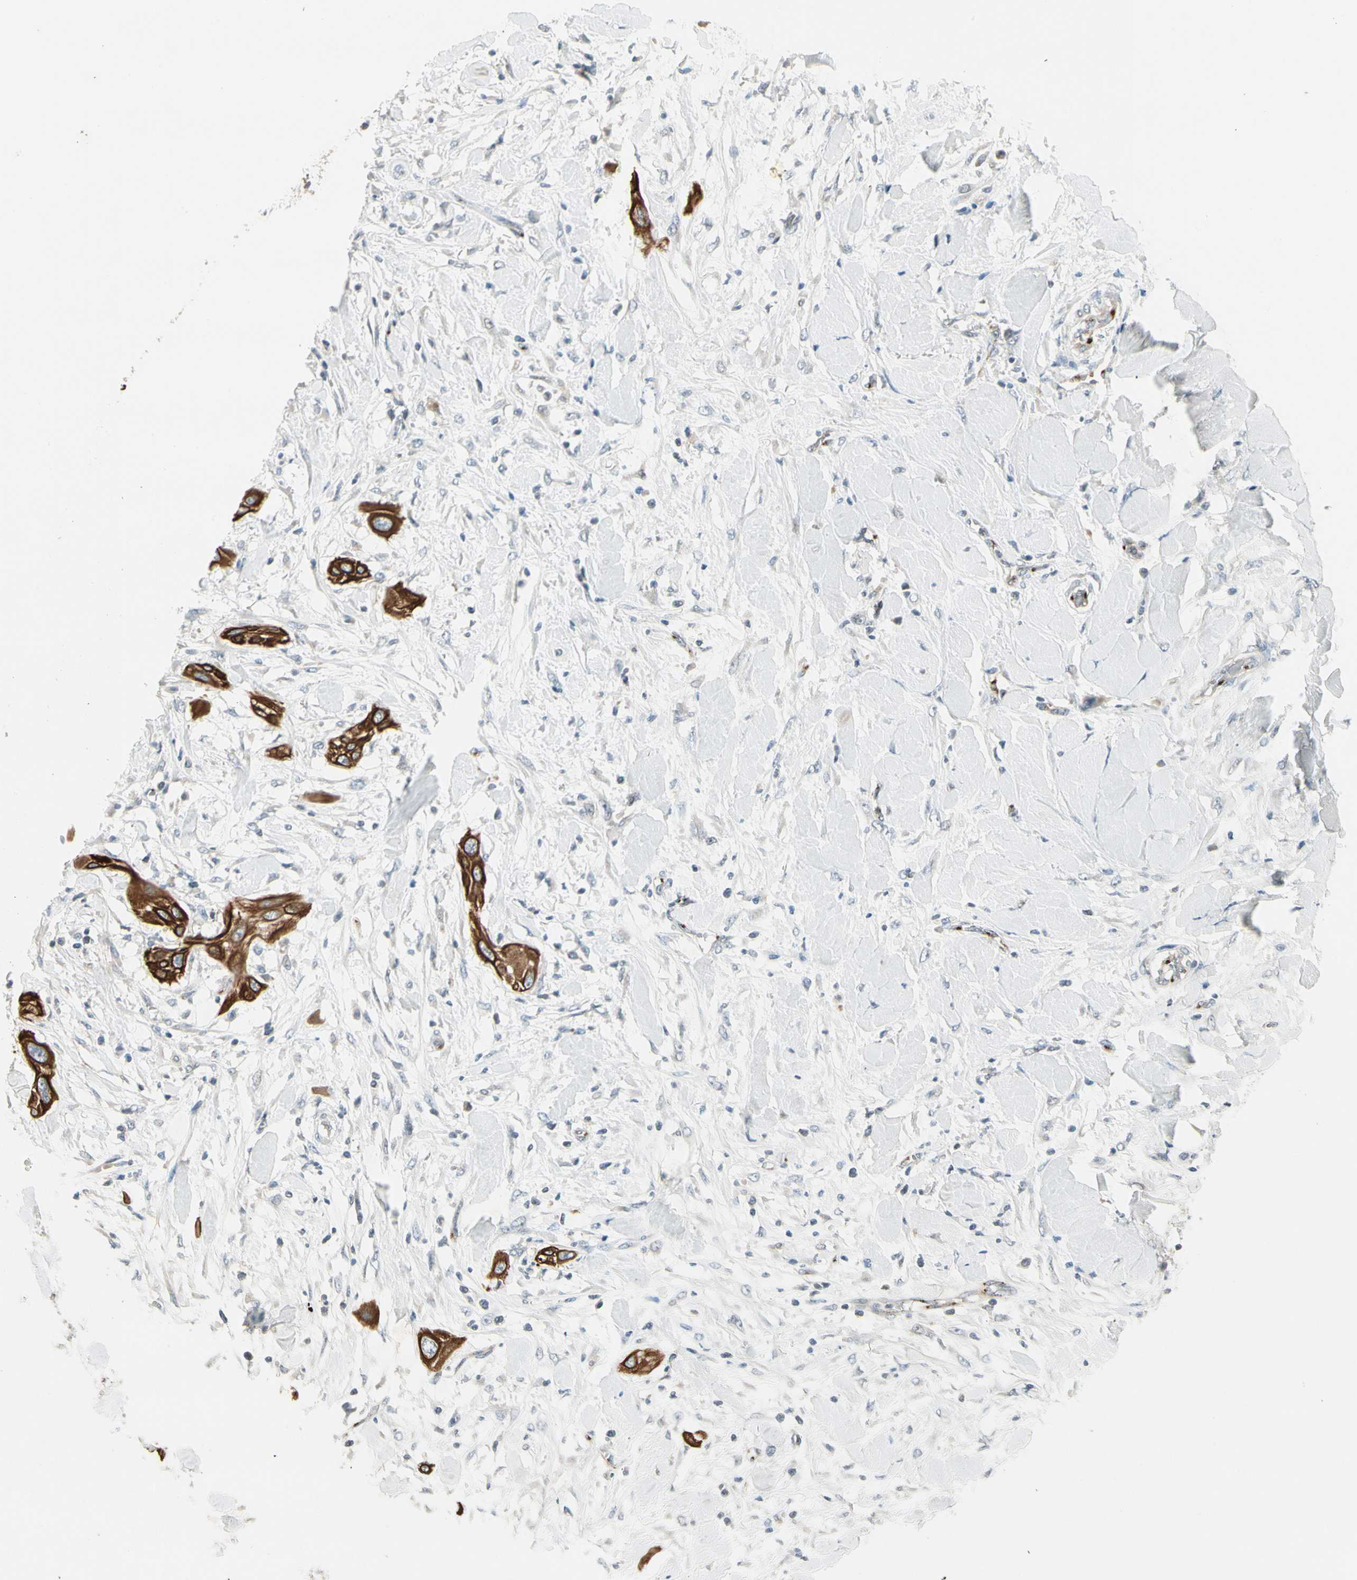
{"staining": {"intensity": "strong", "quantity": ">75%", "location": "cytoplasmic/membranous"}, "tissue": "lung cancer", "cell_type": "Tumor cells", "image_type": "cancer", "snomed": [{"axis": "morphology", "description": "Squamous cell carcinoma, NOS"}, {"axis": "topography", "description": "Lung"}], "caption": "Human lung squamous cell carcinoma stained with a protein marker reveals strong staining in tumor cells.", "gene": "MANSC1", "patient": {"sex": "female", "age": 47}}